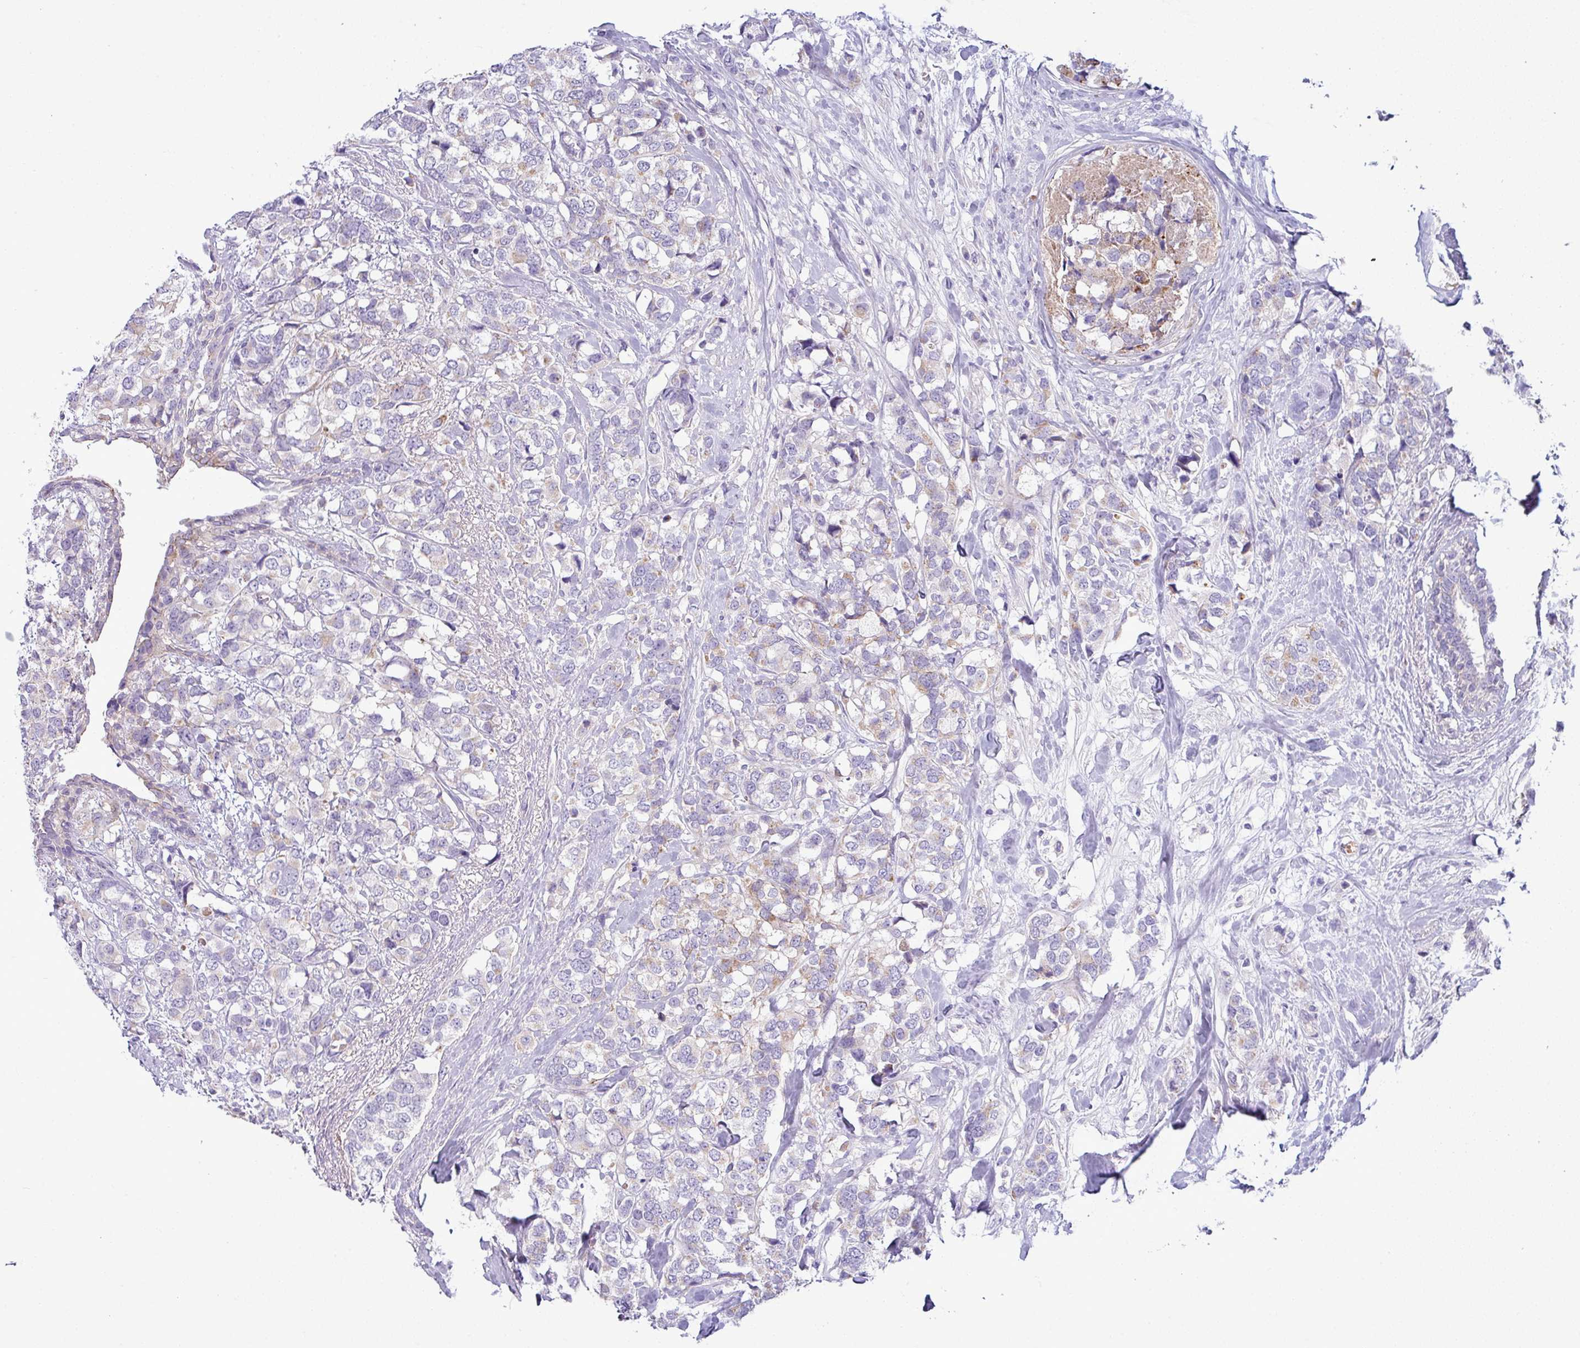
{"staining": {"intensity": "negative", "quantity": "none", "location": "none"}, "tissue": "breast cancer", "cell_type": "Tumor cells", "image_type": "cancer", "snomed": [{"axis": "morphology", "description": "Lobular carcinoma"}, {"axis": "topography", "description": "Breast"}], "caption": "Breast cancer stained for a protein using immunohistochemistry (IHC) exhibits no expression tumor cells.", "gene": "ACAP3", "patient": {"sex": "female", "age": 59}}